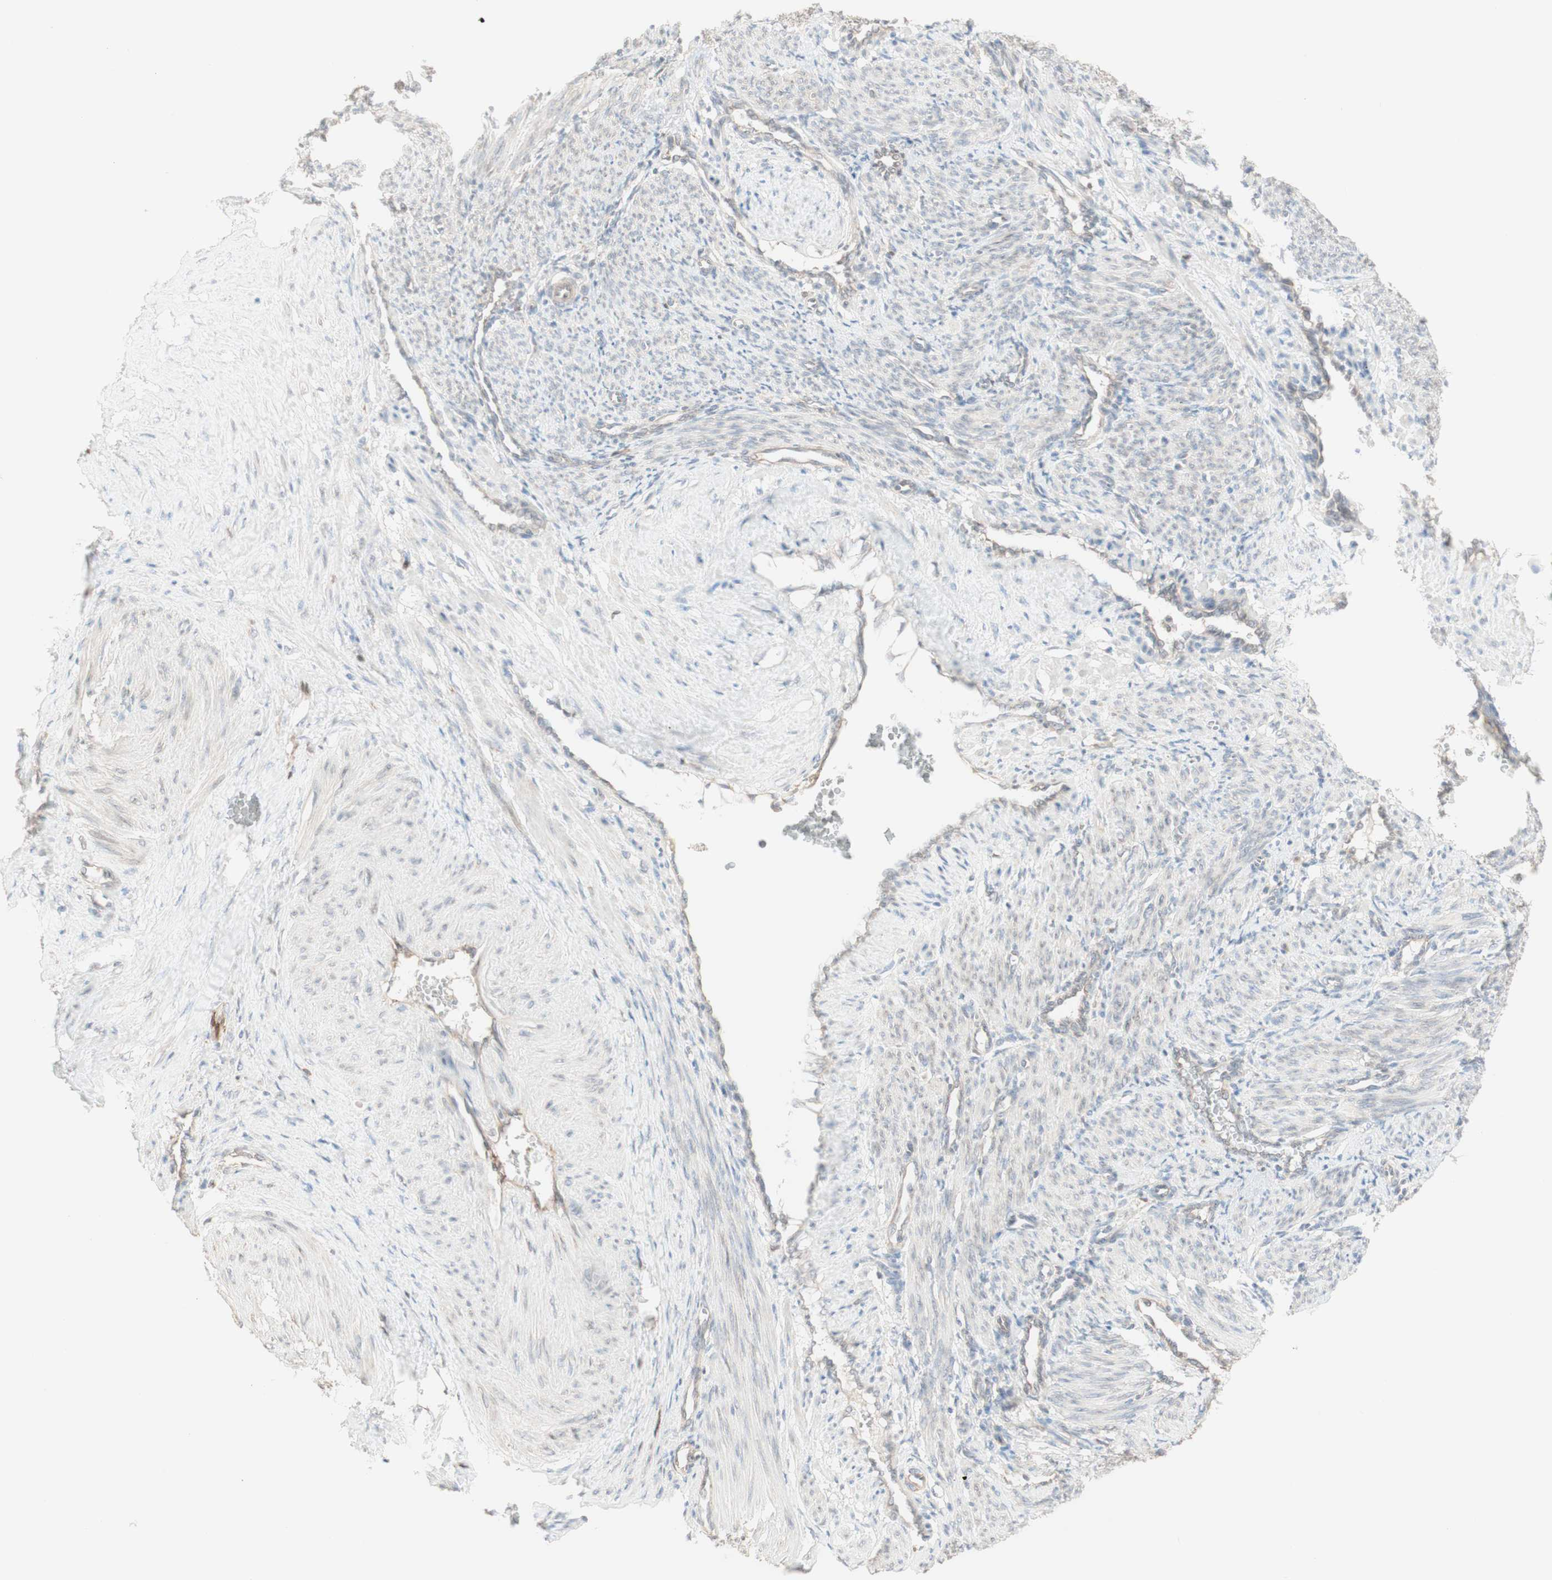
{"staining": {"intensity": "negative", "quantity": "none", "location": "none"}, "tissue": "smooth muscle", "cell_type": "Smooth muscle cells", "image_type": "normal", "snomed": [{"axis": "morphology", "description": "Normal tissue, NOS"}, {"axis": "topography", "description": "Endometrium"}], "caption": "A high-resolution photomicrograph shows immunohistochemistry (IHC) staining of normal smooth muscle, which reveals no significant expression in smooth muscle cells.", "gene": "COMT", "patient": {"sex": "female", "age": 33}}